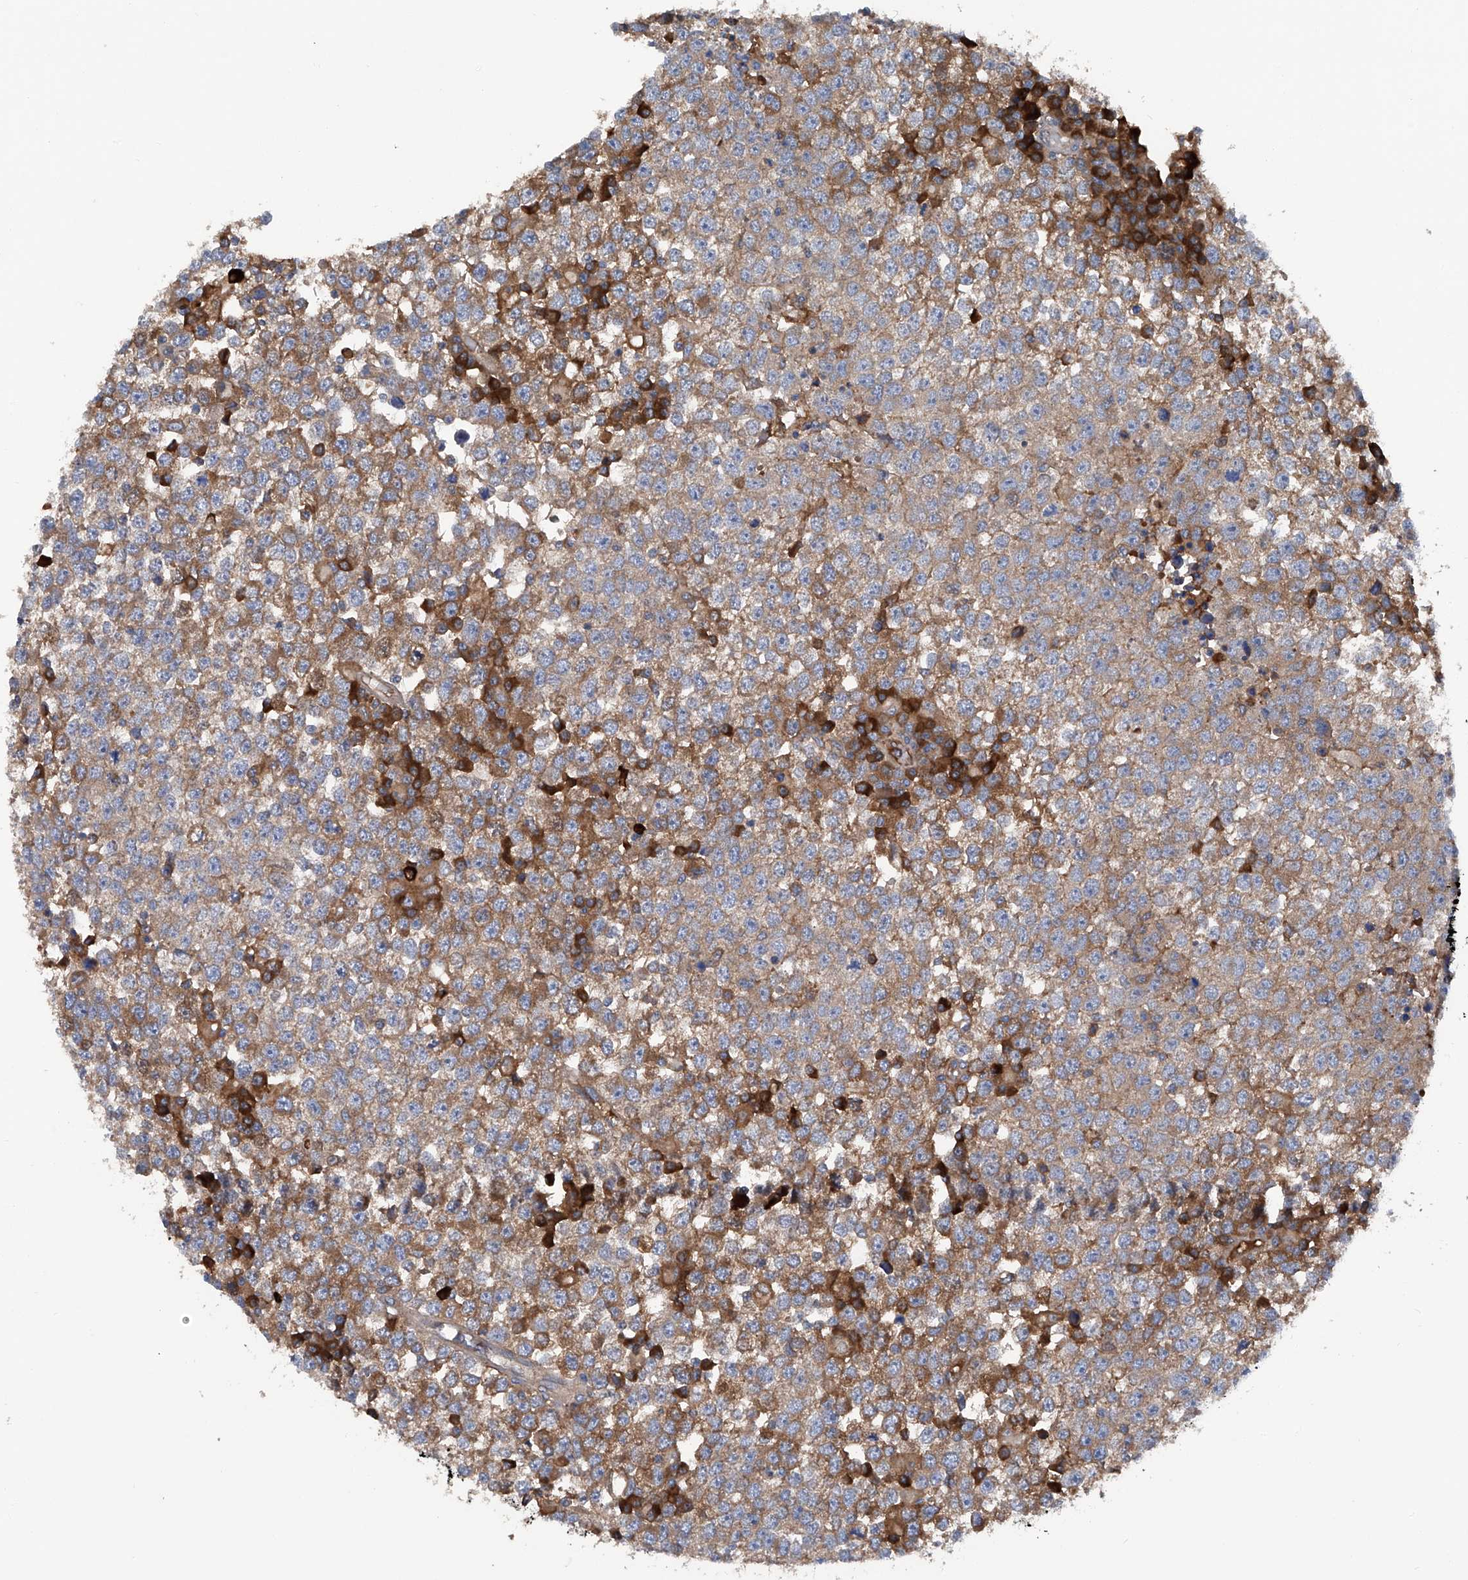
{"staining": {"intensity": "moderate", "quantity": "25%-75%", "location": "cytoplasmic/membranous"}, "tissue": "testis cancer", "cell_type": "Tumor cells", "image_type": "cancer", "snomed": [{"axis": "morphology", "description": "Seminoma, NOS"}, {"axis": "topography", "description": "Testis"}], "caption": "Testis seminoma tissue shows moderate cytoplasmic/membranous expression in approximately 25%-75% of tumor cells", "gene": "ASCC3", "patient": {"sex": "male", "age": 65}}